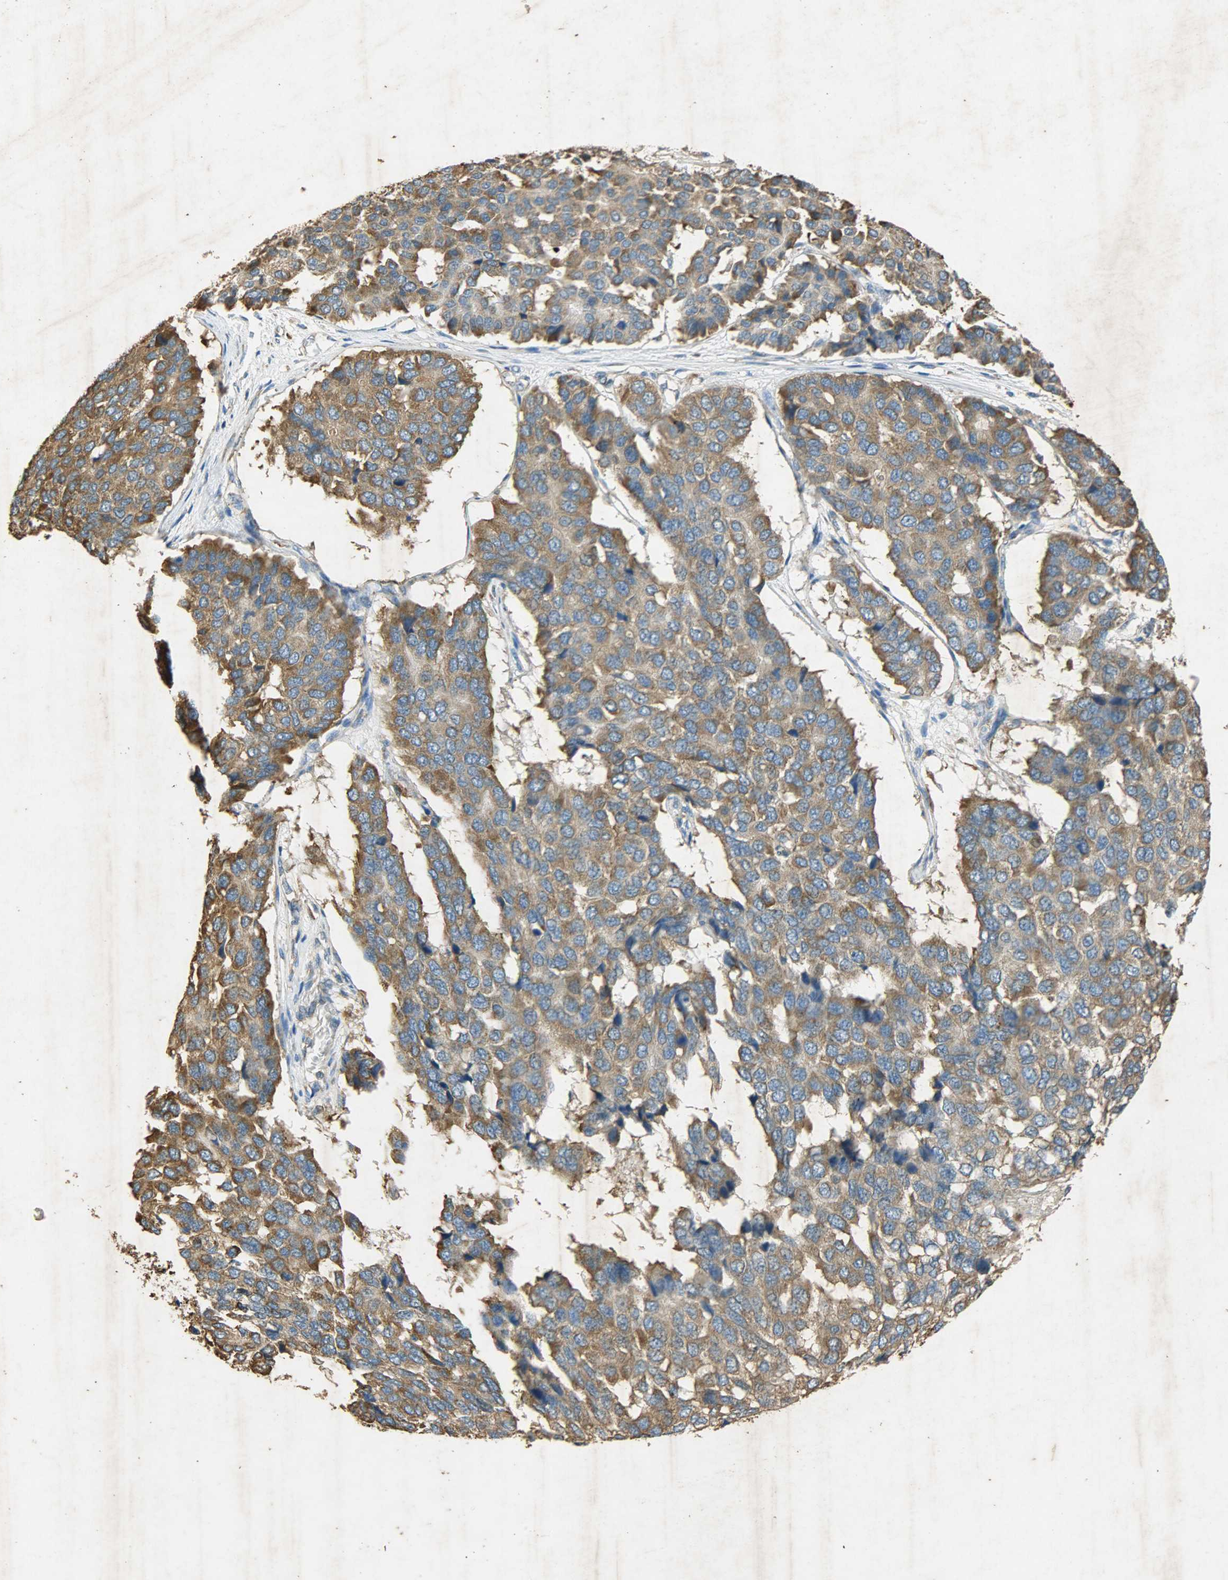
{"staining": {"intensity": "moderate", "quantity": ">75%", "location": "cytoplasmic/membranous"}, "tissue": "pancreatic cancer", "cell_type": "Tumor cells", "image_type": "cancer", "snomed": [{"axis": "morphology", "description": "Adenocarcinoma, NOS"}, {"axis": "topography", "description": "Pancreas"}], "caption": "Moderate cytoplasmic/membranous positivity for a protein is identified in about >75% of tumor cells of pancreatic adenocarcinoma using immunohistochemistry (IHC).", "gene": "HSPA5", "patient": {"sex": "male", "age": 50}}